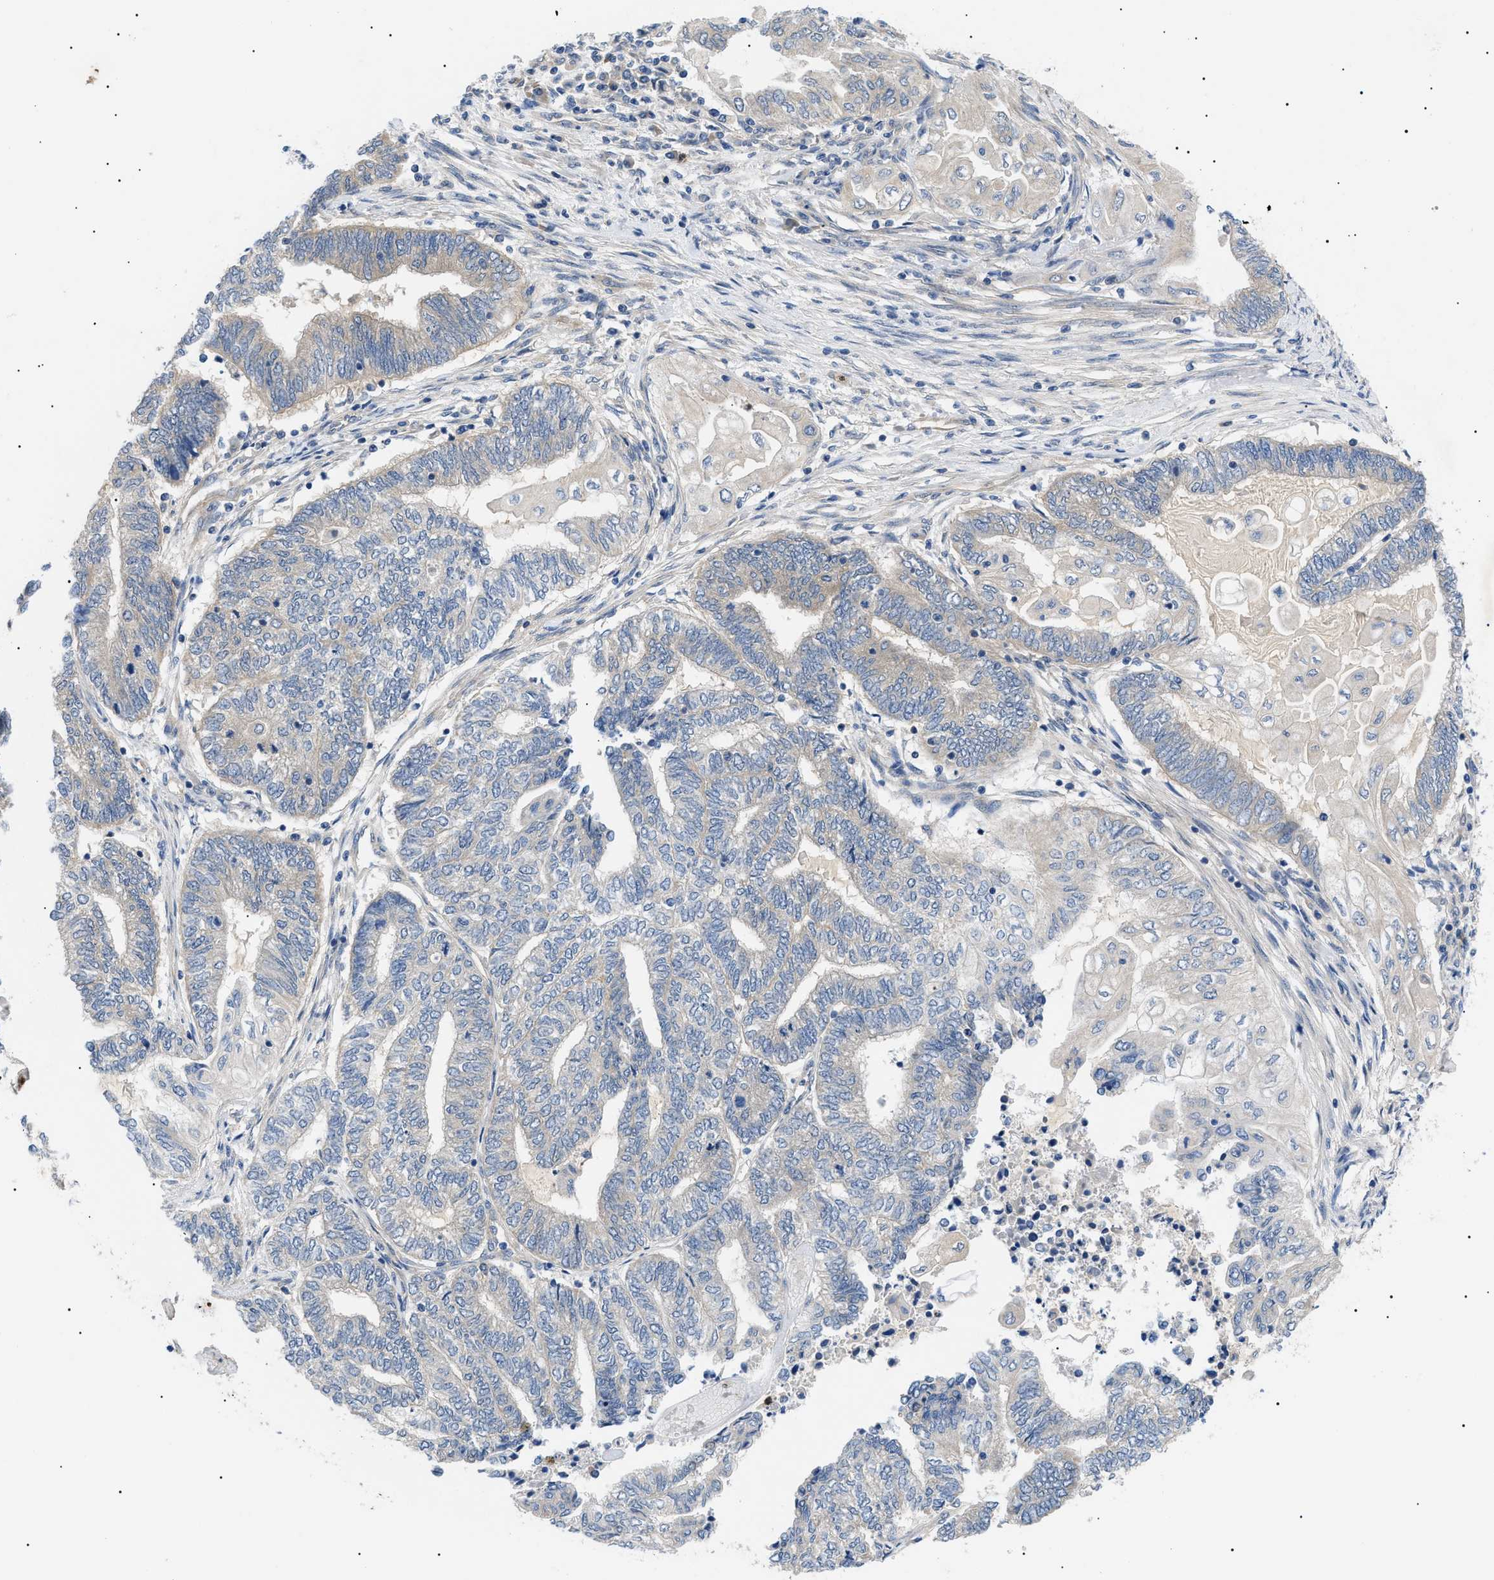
{"staining": {"intensity": "negative", "quantity": "none", "location": "none"}, "tissue": "endometrial cancer", "cell_type": "Tumor cells", "image_type": "cancer", "snomed": [{"axis": "morphology", "description": "Adenocarcinoma, NOS"}, {"axis": "topography", "description": "Uterus"}, {"axis": "topography", "description": "Endometrium"}], "caption": "A photomicrograph of endometrial adenocarcinoma stained for a protein exhibits no brown staining in tumor cells.", "gene": "RIPK1", "patient": {"sex": "female", "age": 70}}